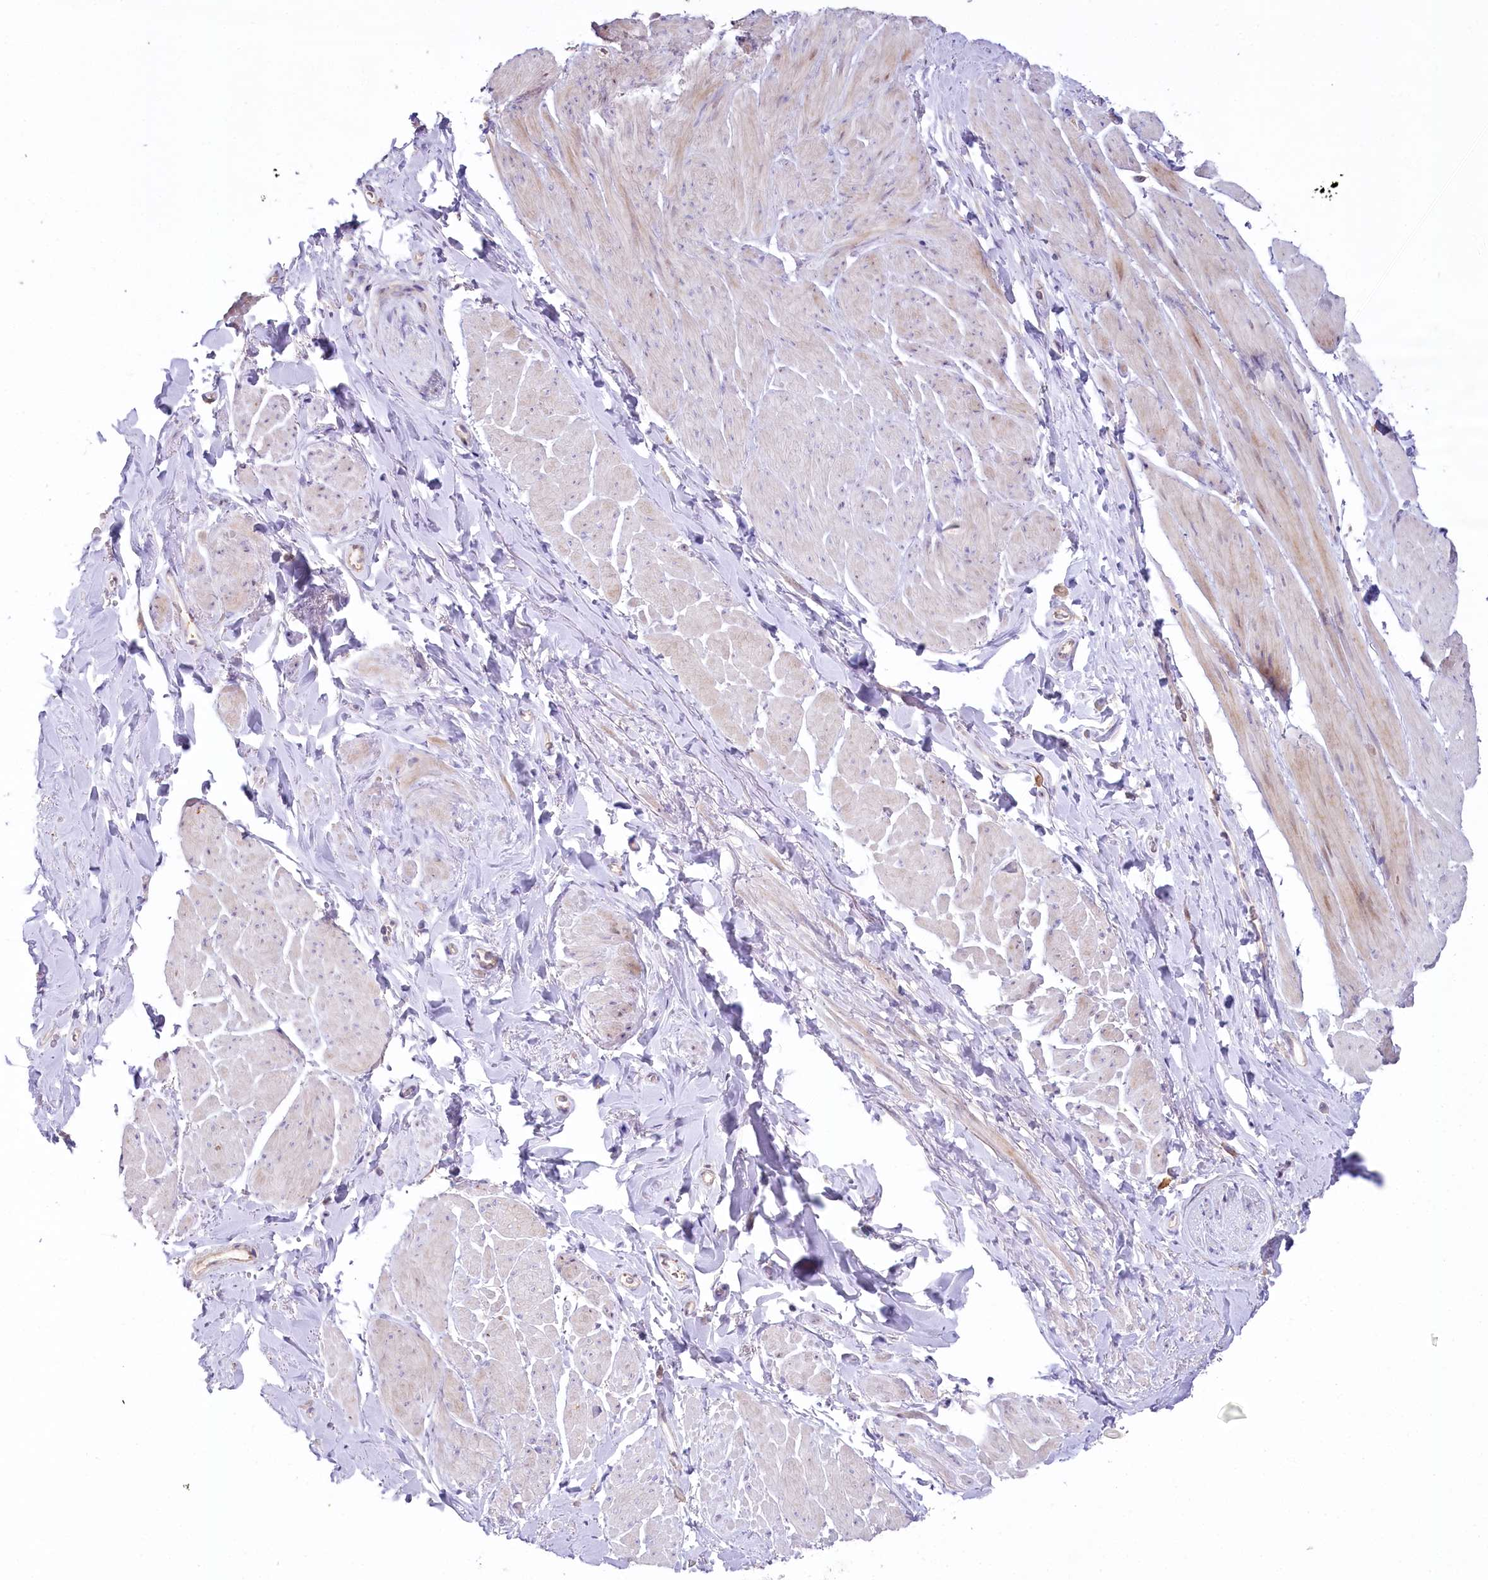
{"staining": {"intensity": "negative", "quantity": "none", "location": "none"}, "tissue": "smooth muscle", "cell_type": "Smooth muscle cells", "image_type": "normal", "snomed": [{"axis": "morphology", "description": "Normal tissue, NOS"}, {"axis": "topography", "description": "Smooth muscle"}, {"axis": "topography", "description": "Peripheral nerve tissue"}], "caption": "High magnification brightfield microscopy of unremarkable smooth muscle stained with DAB (3,3'-diaminobenzidine) (brown) and counterstained with hematoxylin (blue): smooth muscle cells show no significant positivity. (Stains: DAB (3,3'-diaminobenzidine) immunohistochemistry (IHC) with hematoxylin counter stain, Microscopy: brightfield microscopy at high magnification).", "gene": "SLC6A11", "patient": {"sex": "male", "age": 69}}